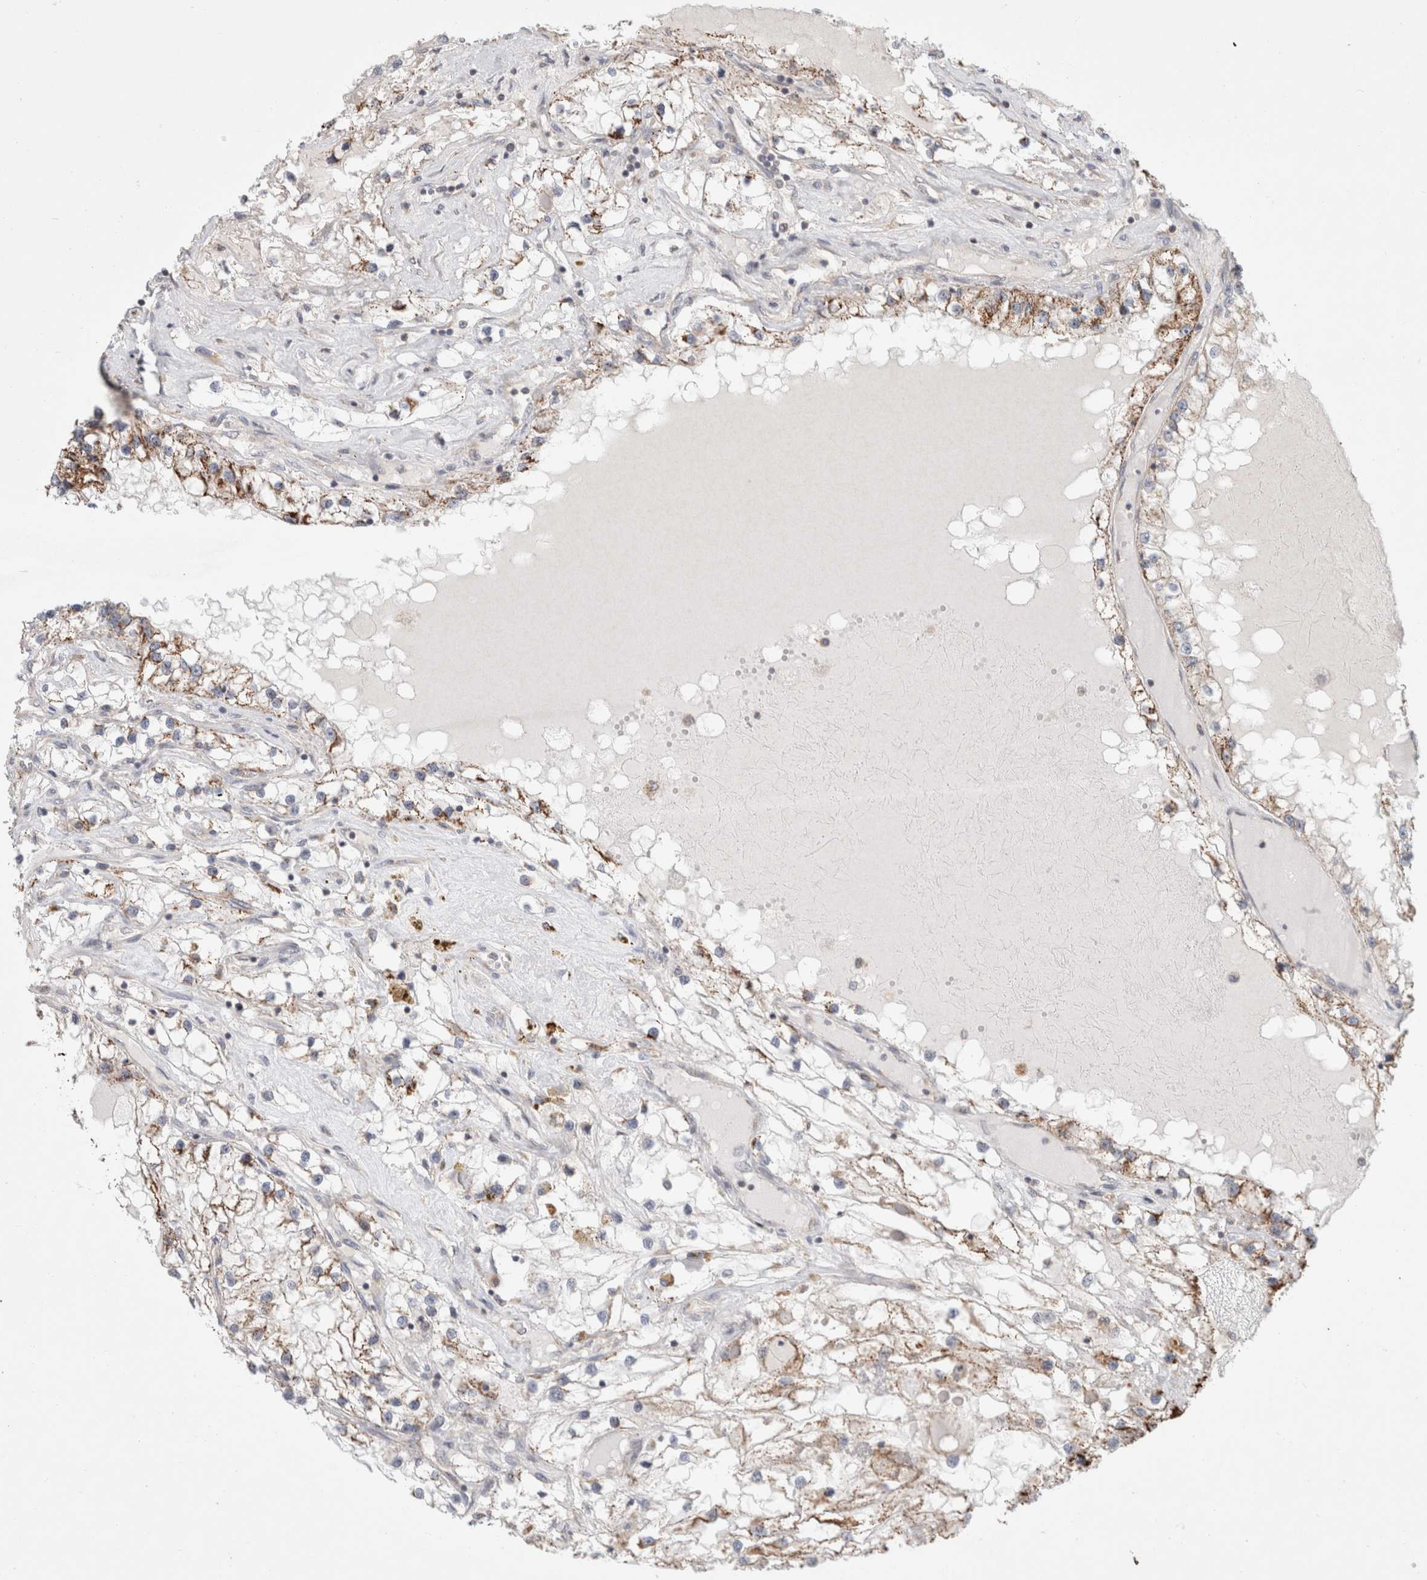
{"staining": {"intensity": "moderate", "quantity": "<25%", "location": "cytoplasmic/membranous"}, "tissue": "renal cancer", "cell_type": "Tumor cells", "image_type": "cancer", "snomed": [{"axis": "morphology", "description": "Adenocarcinoma, NOS"}, {"axis": "topography", "description": "Kidney"}], "caption": "Moderate cytoplasmic/membranous positivity for a protein is seen in about <25% of tumor cells of renal adenocarcinoma using IHC.", "gene": "HROB", "patient": {"sex": "male", "age": 68}}